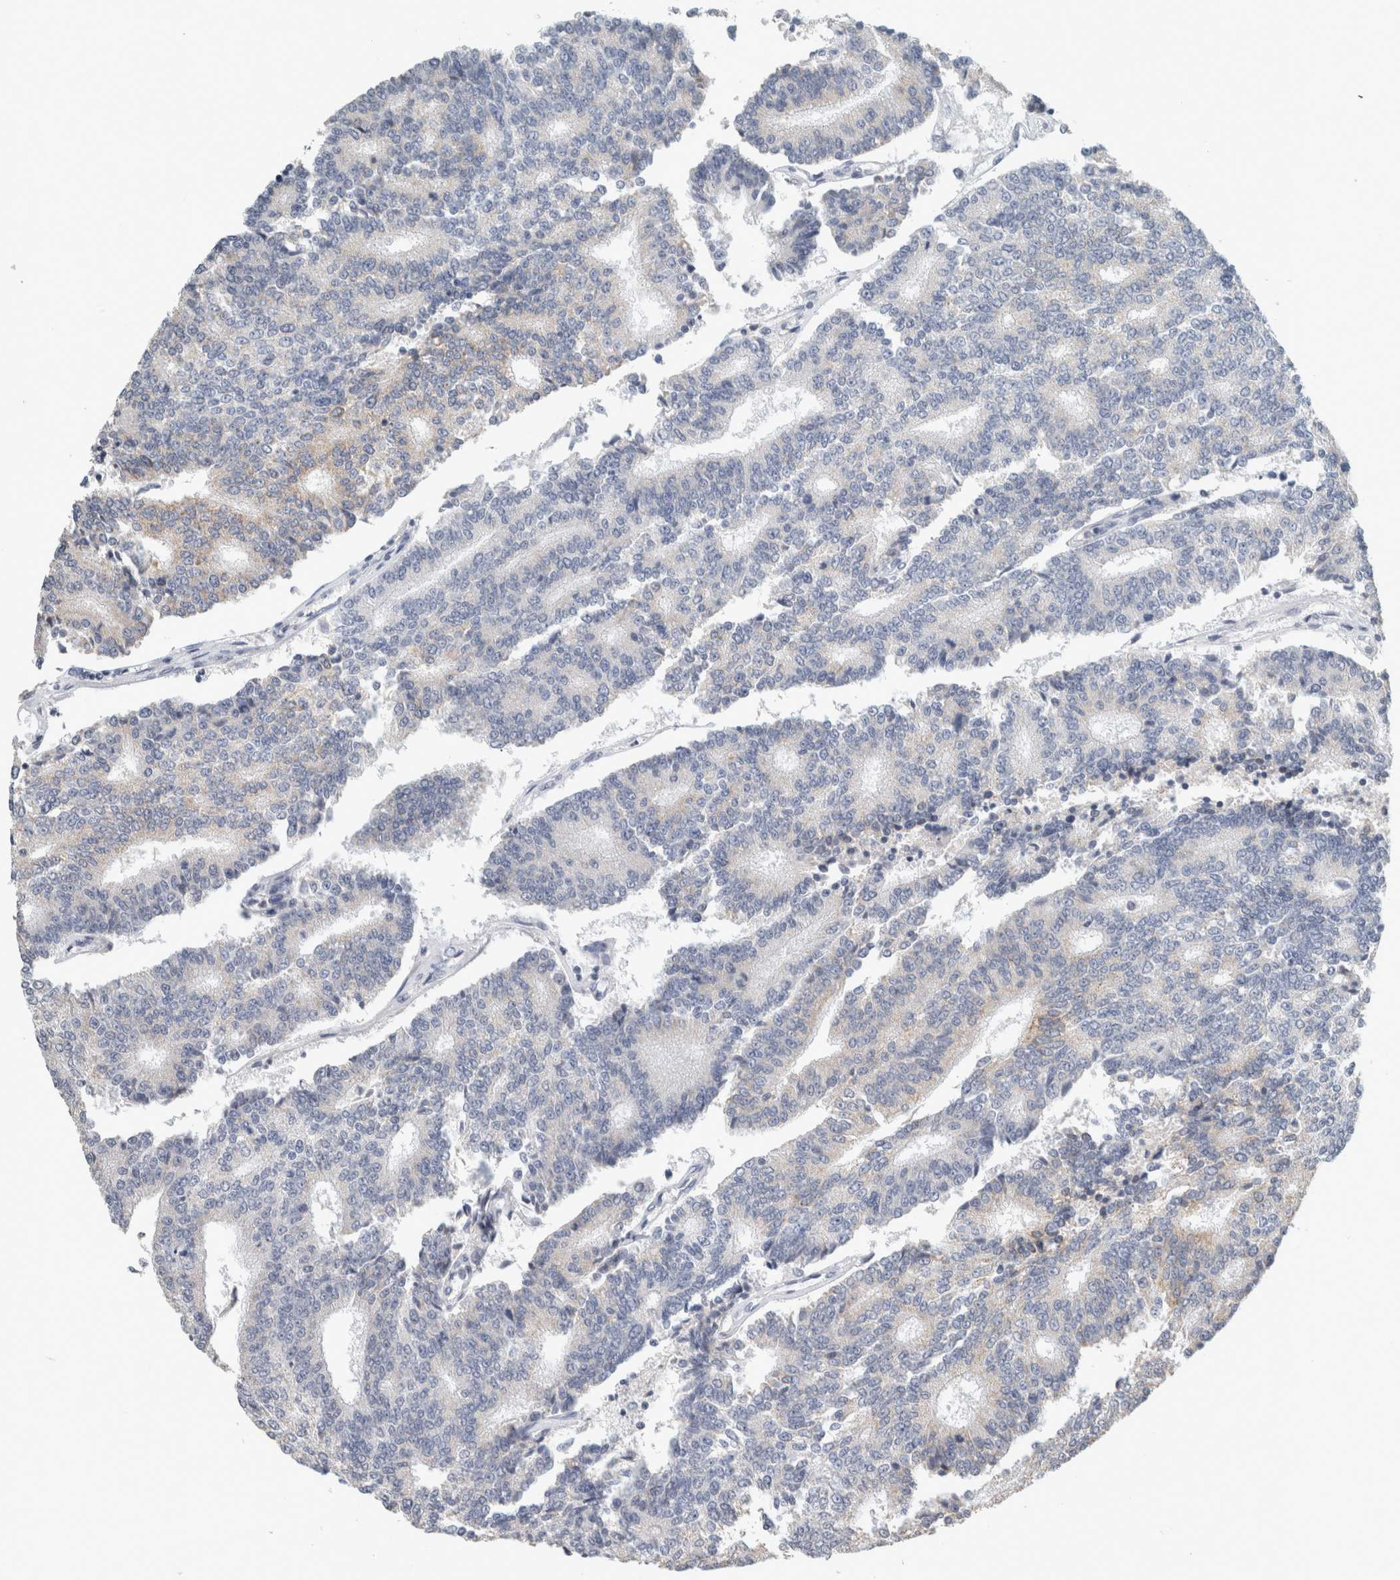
{"staining": {"intensity": "negative", "quantity": "none", "location": "none"}, "tissue": "prostate cancer", "cell_type": "Tumor cells", "image_type": "cancer", "snomed": [{"axis": "morphology", "description": "Normal tissue, NOS"}, {"axis": "morphology", "description": "Adenocarcinoma, High grade"}, {"axis": "topography", "description": "Prostate"}, {"axis": "topography", "description": "Seminal veicle"}], "caption": "Immunohistochemistry (IHC) photomicrograph of prostate high-grade adenocarcinoma stained for a protein (brown), which exhibits no expression in tumor cells.", "gene": "CRAT", "patient": {"sex": "male", "age": 55}}